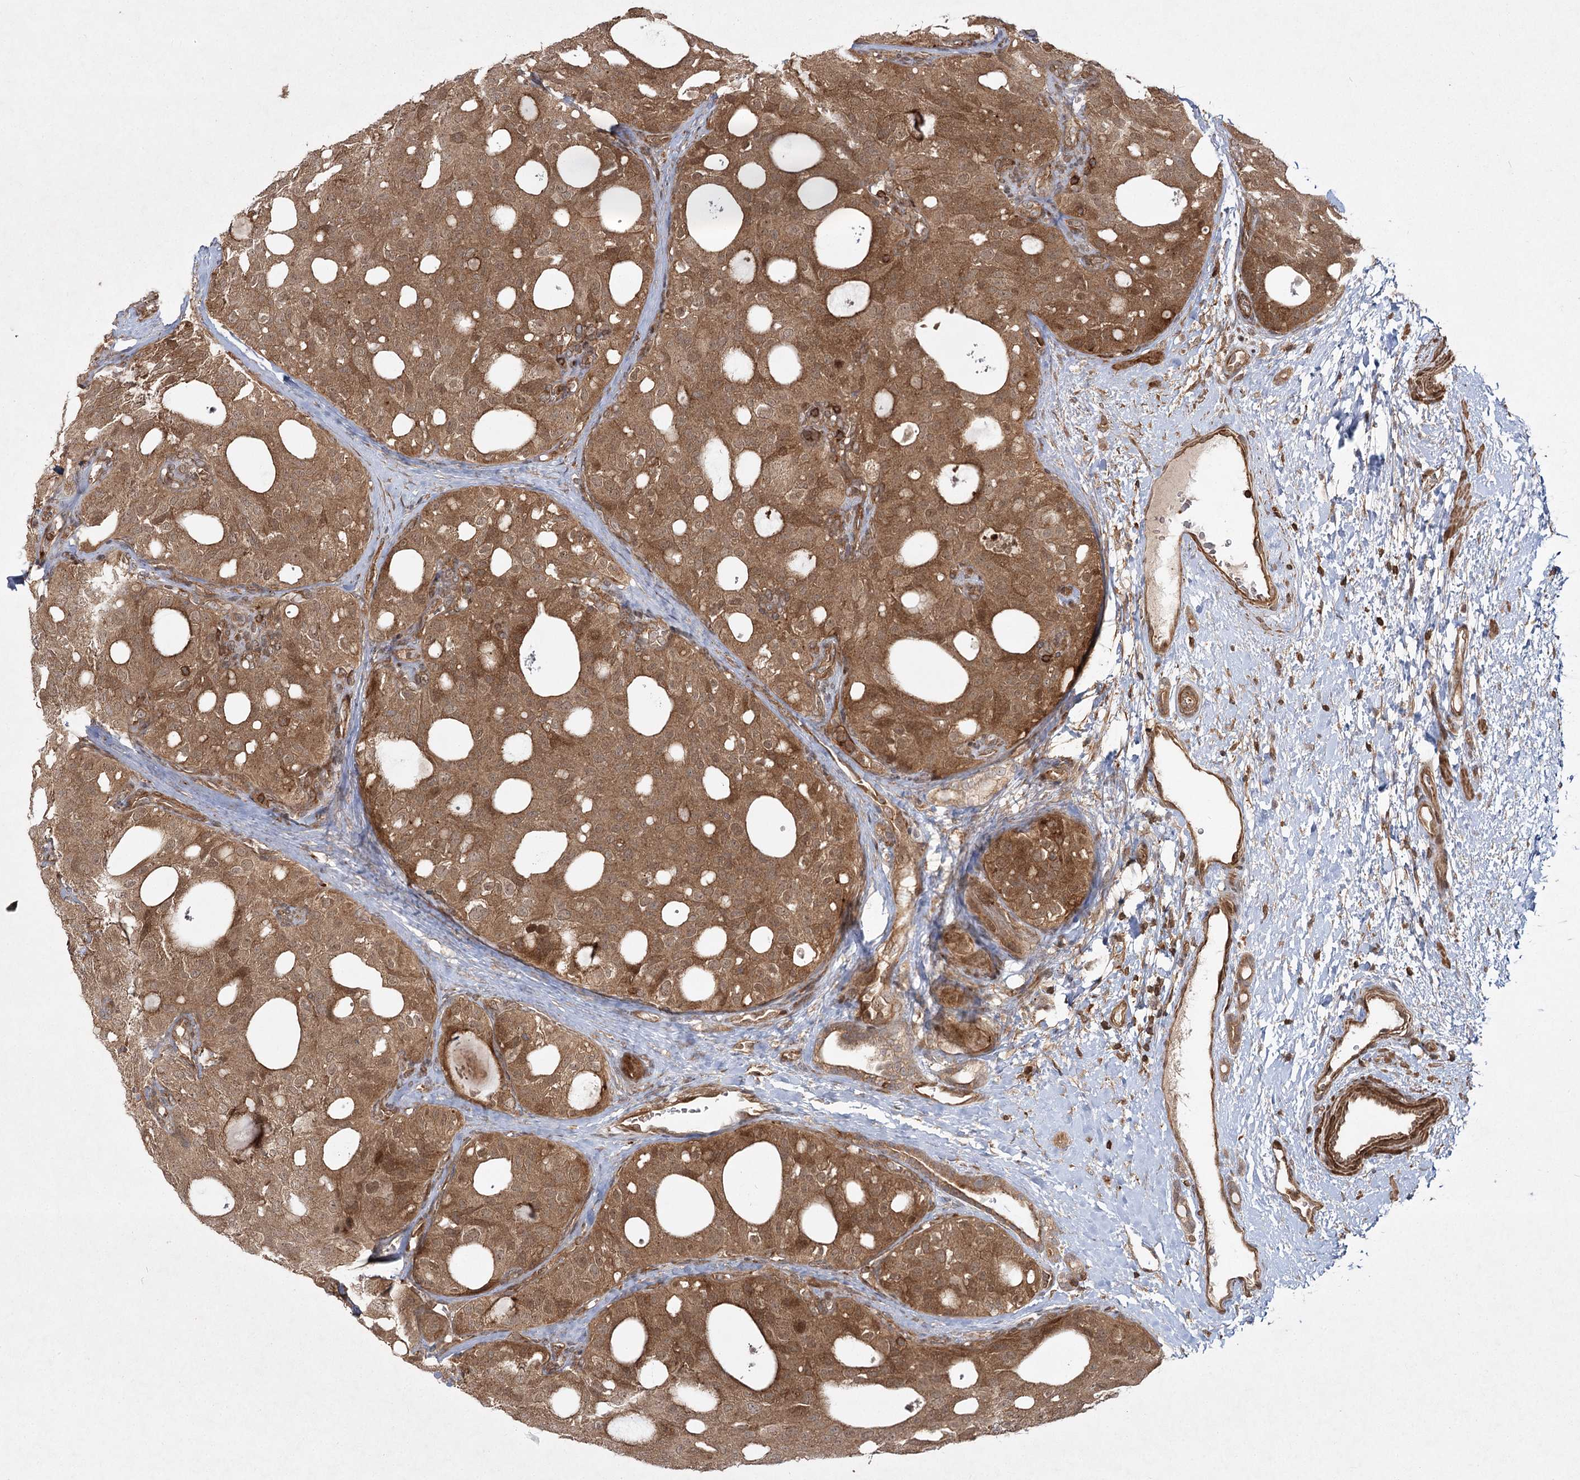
{"staining": {"intensity": "moderate", "quantity": ">75%", "location": "cytoplasmic/membranous"}, "tissue": "thyroid cancer", "cell_type": "Tumor cells", "image_type": "cancer", "snomed": [{"axis": "morphology", "description": "Follicular adenoma carcinoma, NOS"}, {"axis": "topography", "description": "Thyroid gland"}], "caption": "Protein analysis of thyroid cancer tissue reveals moderate cytoplasmic/membranous staining in about >75% of tumor cells. The staining was performed using DAB (3,3'-diaminobenzidine) to visualize the protein expression in brown, while the nuclei were stained in blue with hematoxylin (Magnification: 20x).", "gene": "MDFIC", "patient": {"sex": "male", "age": 75}}